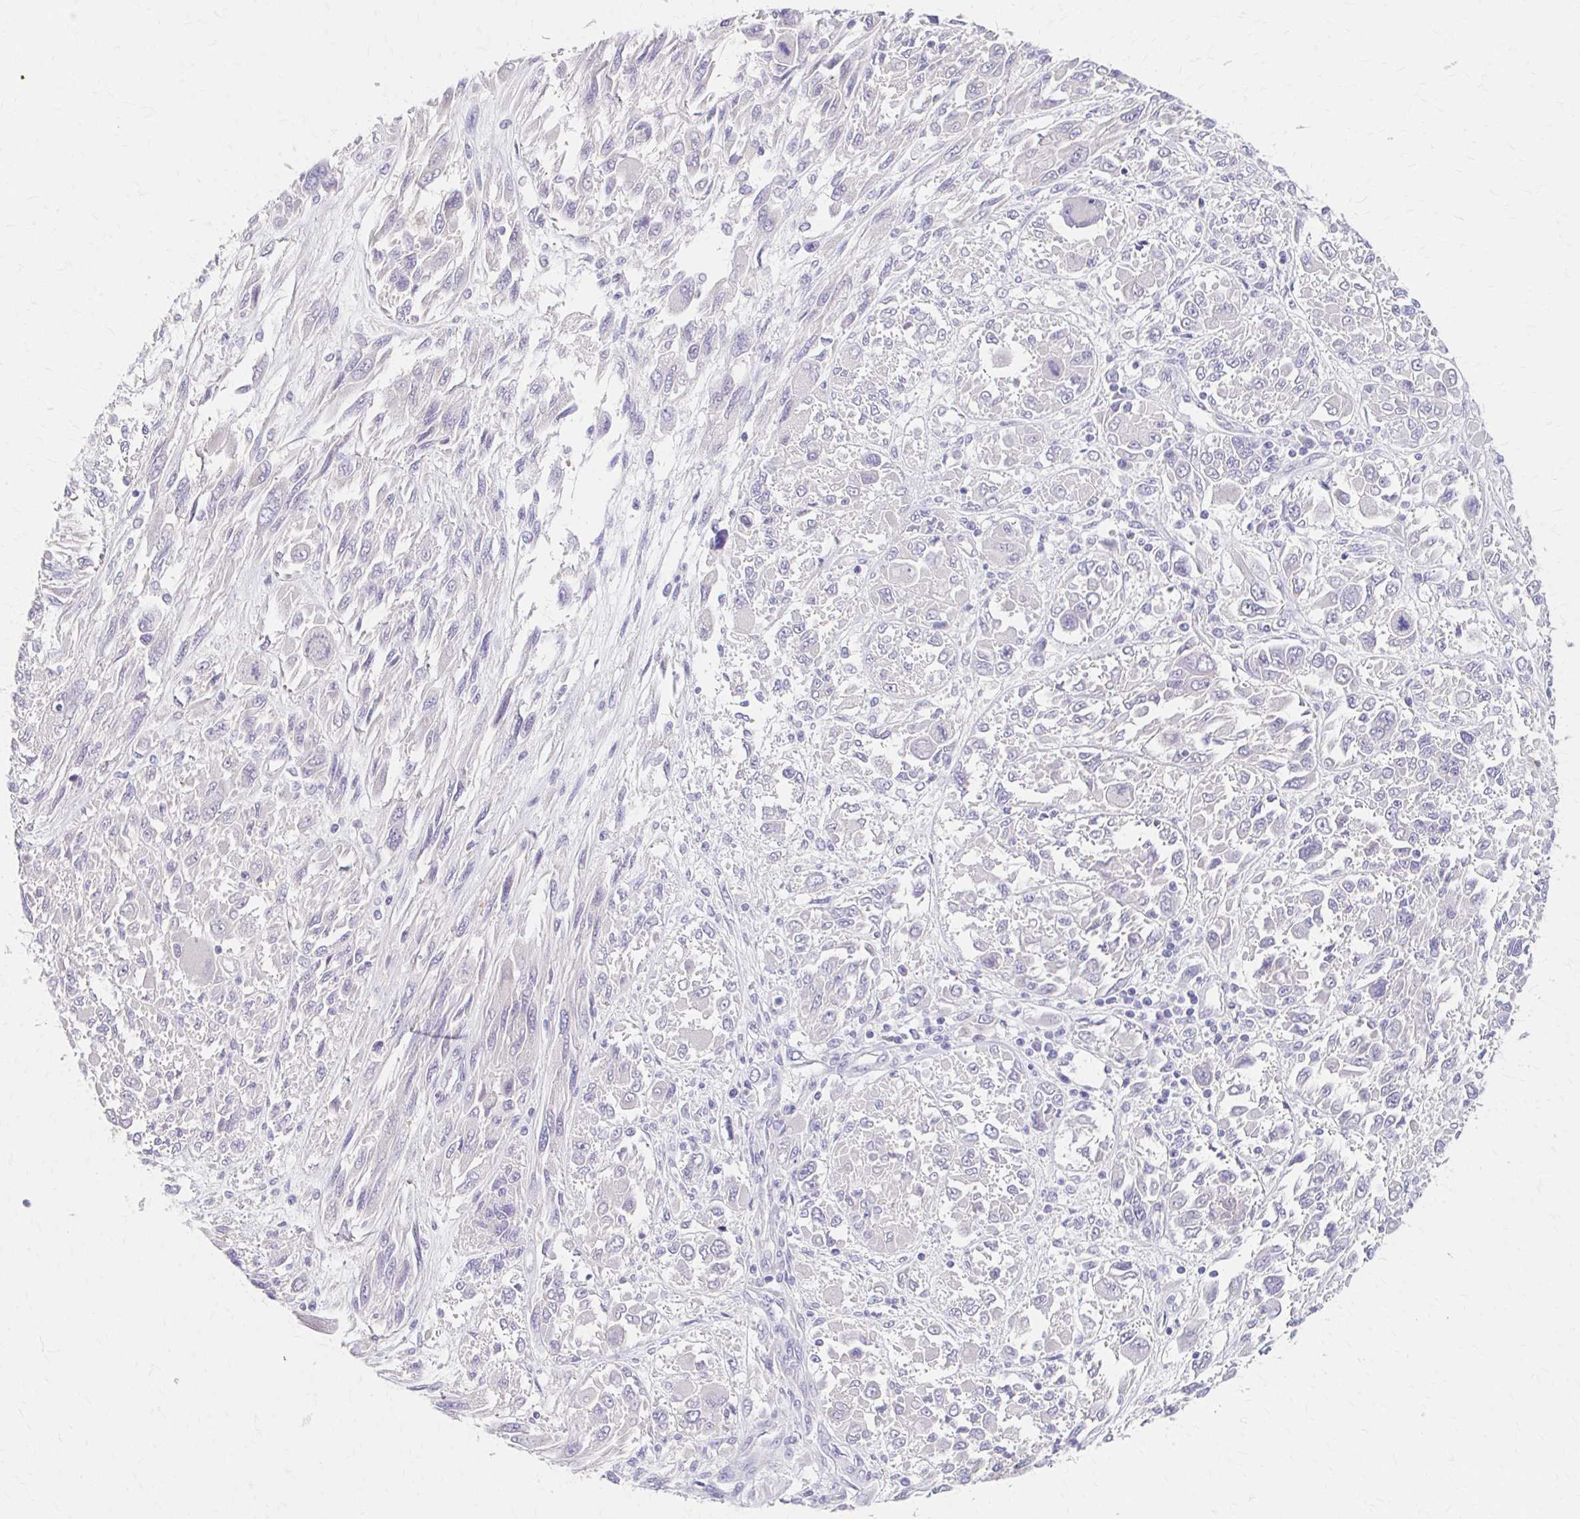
{"staining": {"intensity": "negative", "quantity": "none", "location": "none"}, "tissue": "melanoma", "cell_type": "Tumor cells", "image_type": "cancer", "snomed": [{"axis": "morphology", "description": "Malignant melanoma, NOS"}, {"axis": "topography", "description": "Skin"}], "caption": "A photomicrograph of melanoma stained for a protein displays no brown staining in tumor cells.", "gene": "AZGP1", "patient": {"sex": "female", "age": 91}}